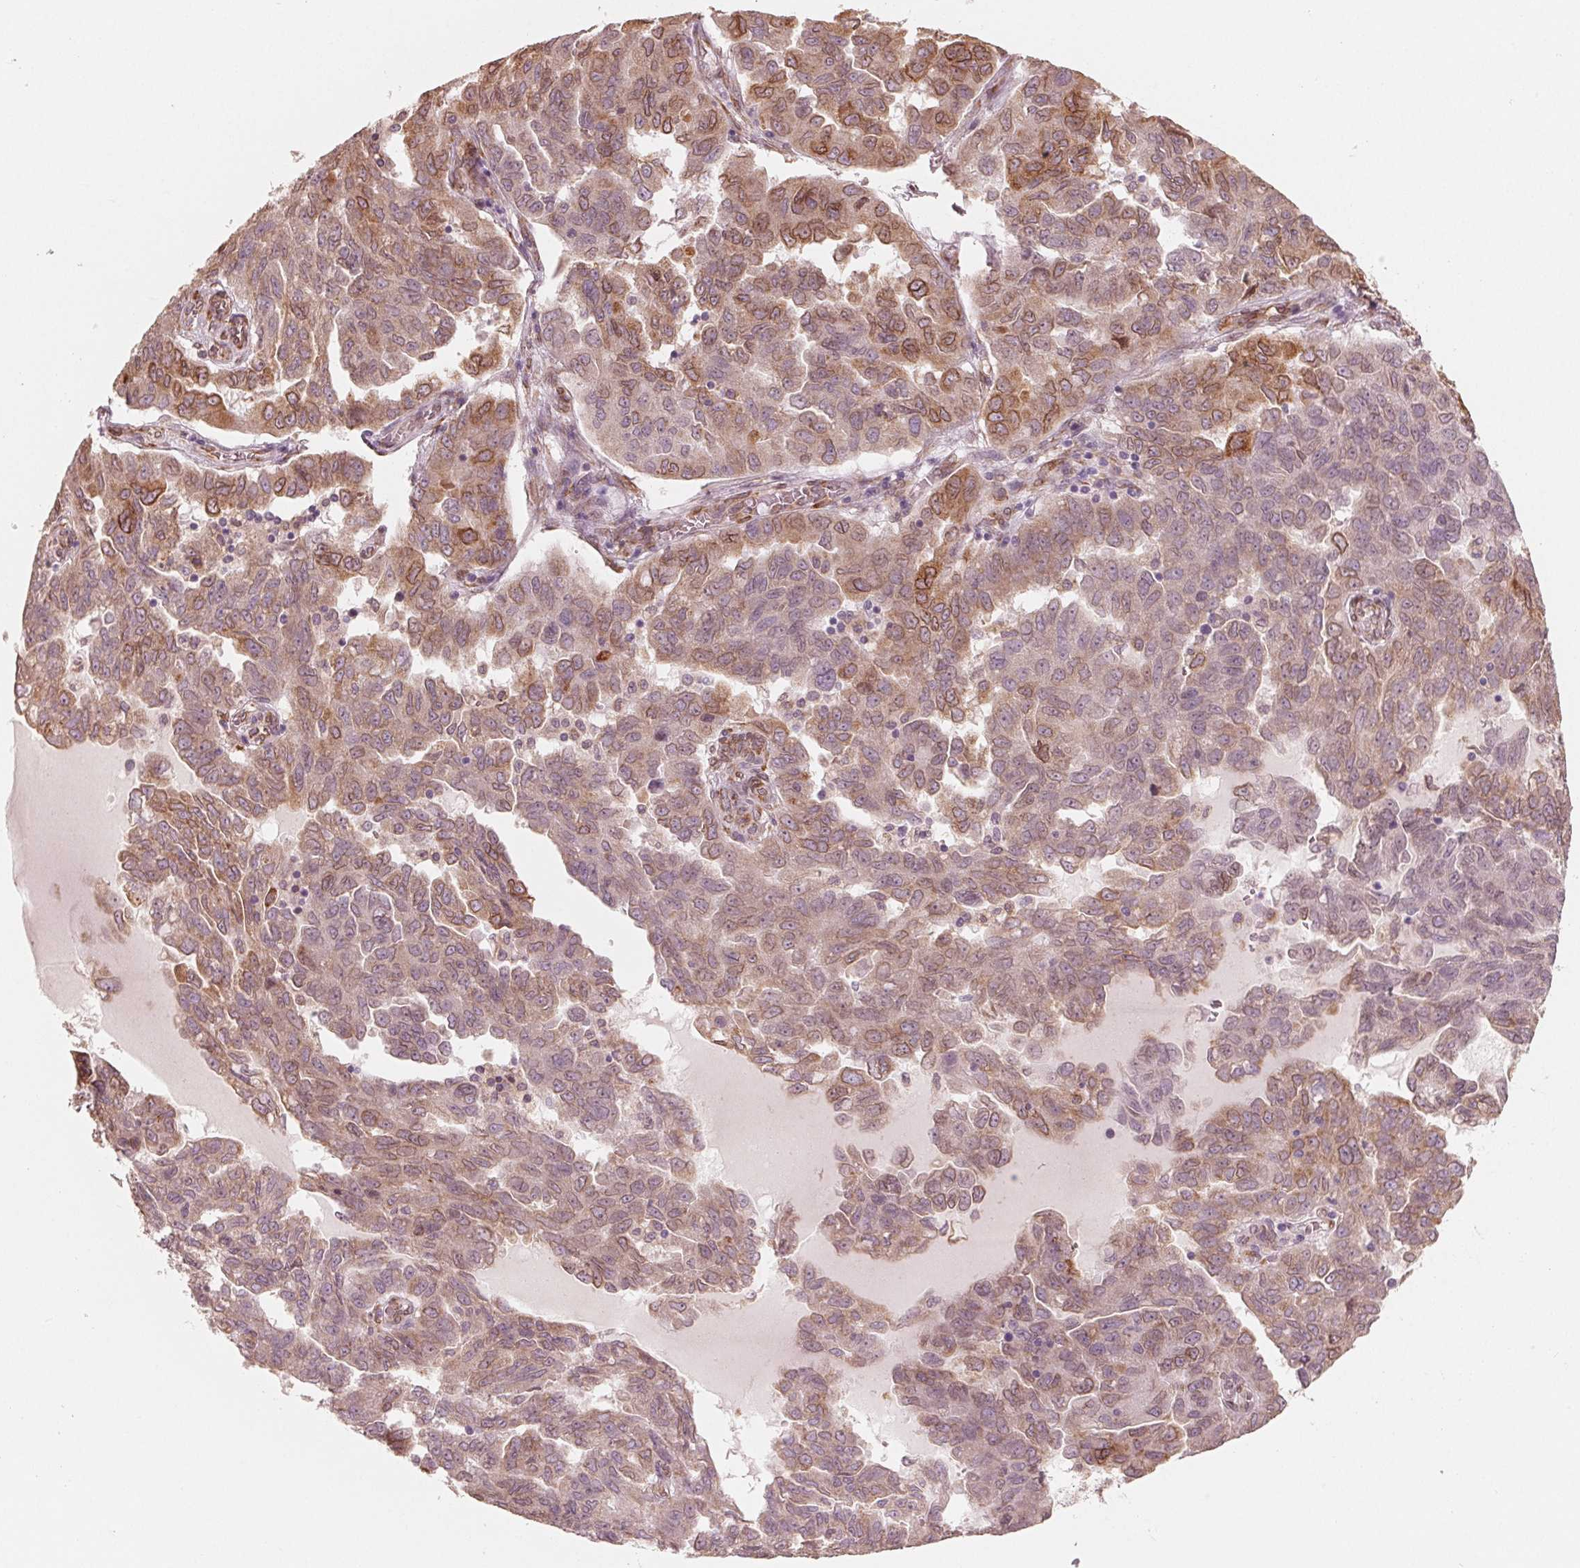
{"staining": {"intensity": "moderate", "quantity": ">75%", "location": "cytoplasmic/membranous"}, "tissue": "ovarian cancer", "cell_type": "Tumor cells", "image_type": "cancer", "snomed": [{"axis": "morphology", "description": "Cystadenocarcinoma, serous, NOS"}, {"axis": "topography", "description": "Ovary"}], "caption": "The micrograph reveals a brown stain indicating the presence of a protein in the cytoplasmic/membranous of tumor cells in serous cystadenocarcinoma (ovarian).", "gene": "IKBIP", "patient": {"sex": "female", "age": 64}}